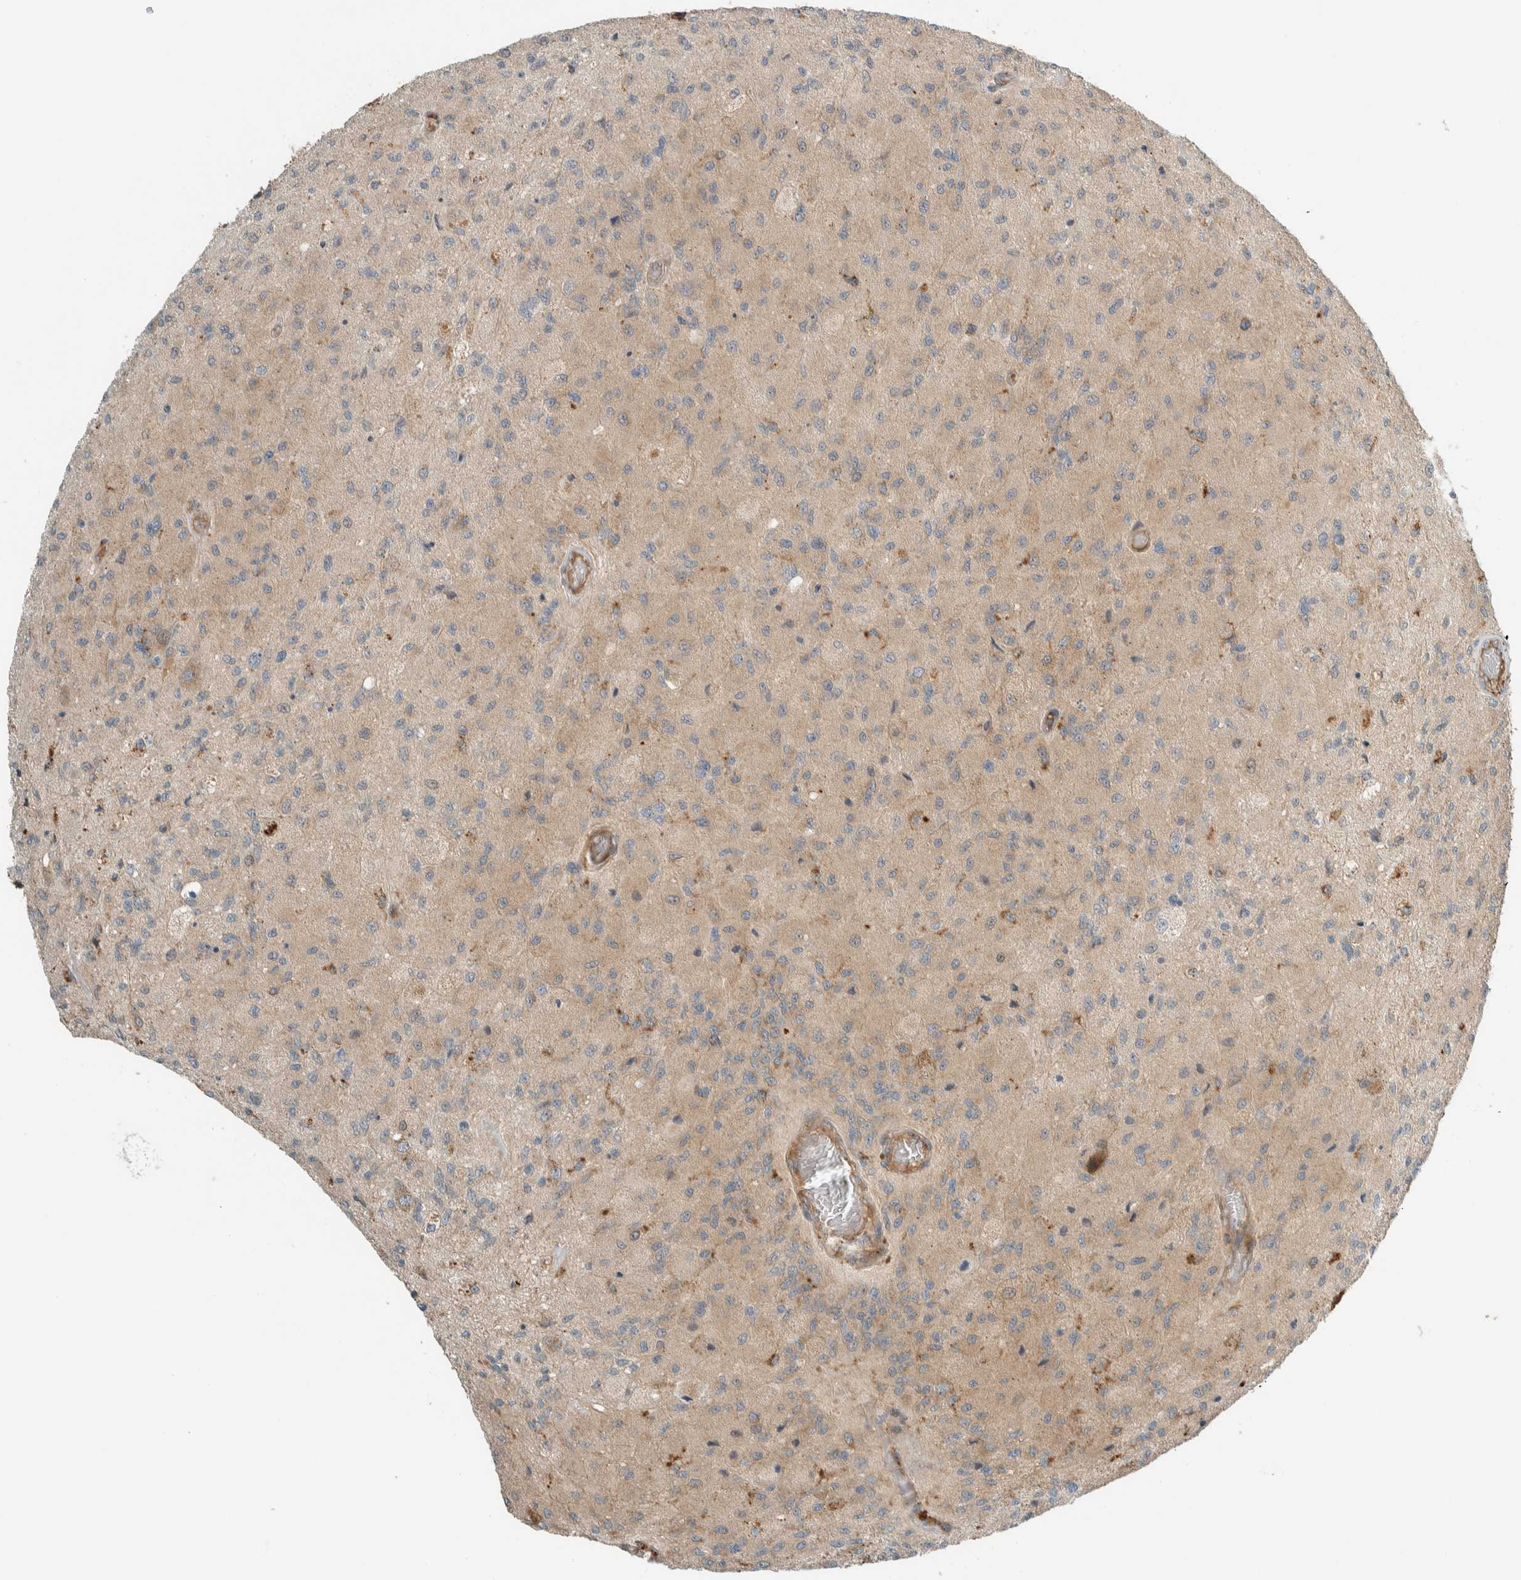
{"staining": {"intensity": "weak", "quantity": "<25%", "location": "cytoplasmic/membranous"}, "tissue": "glioma", "cell_type": "Tumor cells", "image_type": "cancer", "snomed": [{"axis": "morphology", "description": "Normal tissue, NOS"}, {"axis": "morphology", "description": "Glioma, malignant, High grade"}, {"axis": "topography", "description": "Cerebral cortex"}], "caption": "Tumor cells are negative for protein expression in human glioma.", "gene": "EXOC7", "patient": {"sex": "male", "age": 77}}